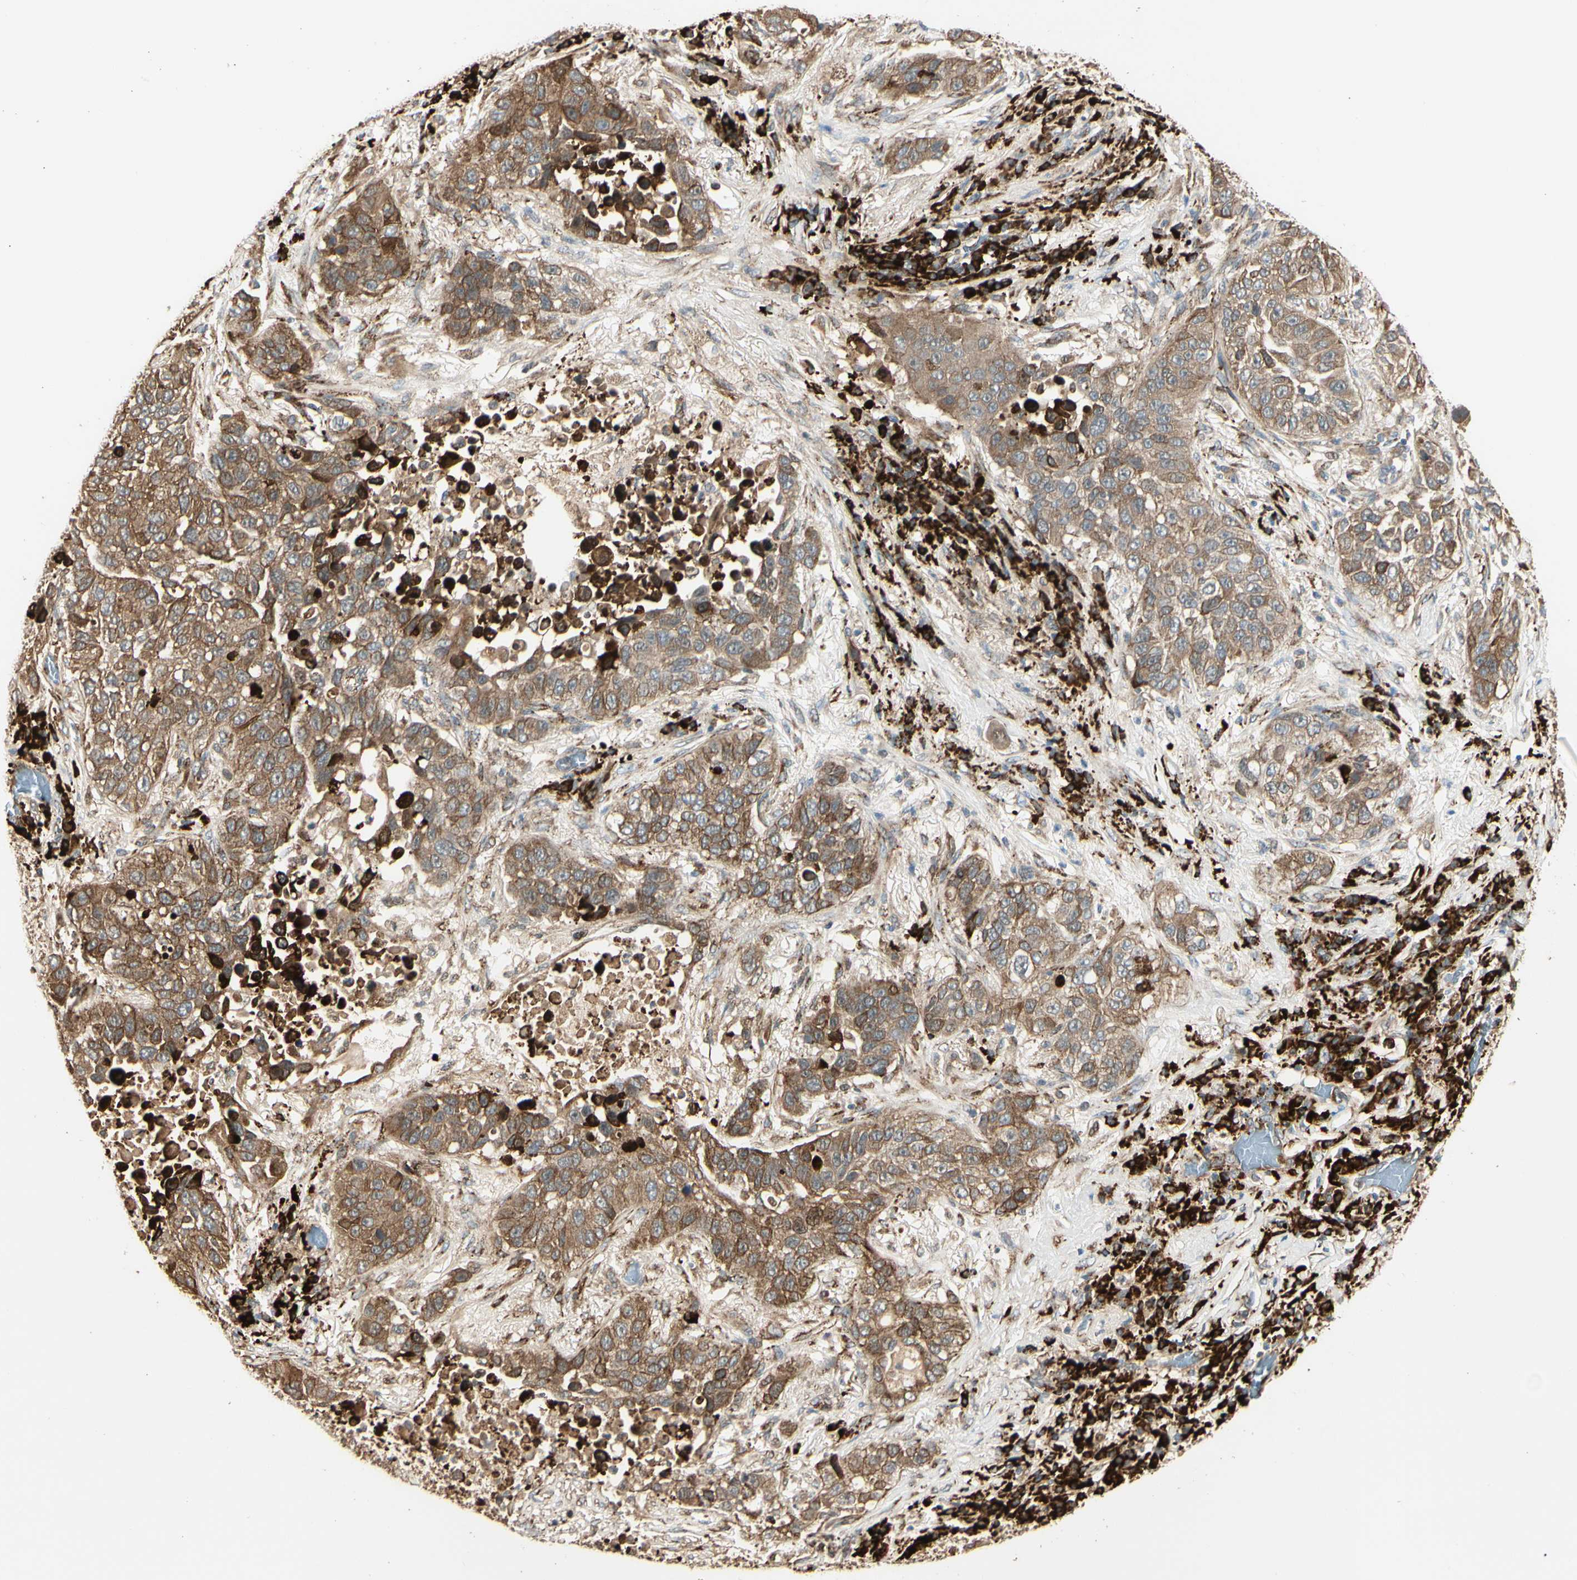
{"staining": {"intensity": "moderate", "quantity": ">75%", "location": "cytoplasmic/membranous"}, "tissue": "lung cancer", "cell_type": "Tumor cells", "image_type": "cancer", "snomed": [{"axis": "morphology", "description": "Squamous cell carcinoma, NOS"}, {"axis": "topography", "description": "Lung"}], "caption": "Lung cancer (squamous cell carcinoma) was stained to show a protein in brown. There is medium levels of moderate cytoplasmic/membranous staining in approximately >75% of tumor cells.", "gene": "HSP90B1", "patient": {"sex": "male", "age": 57}}